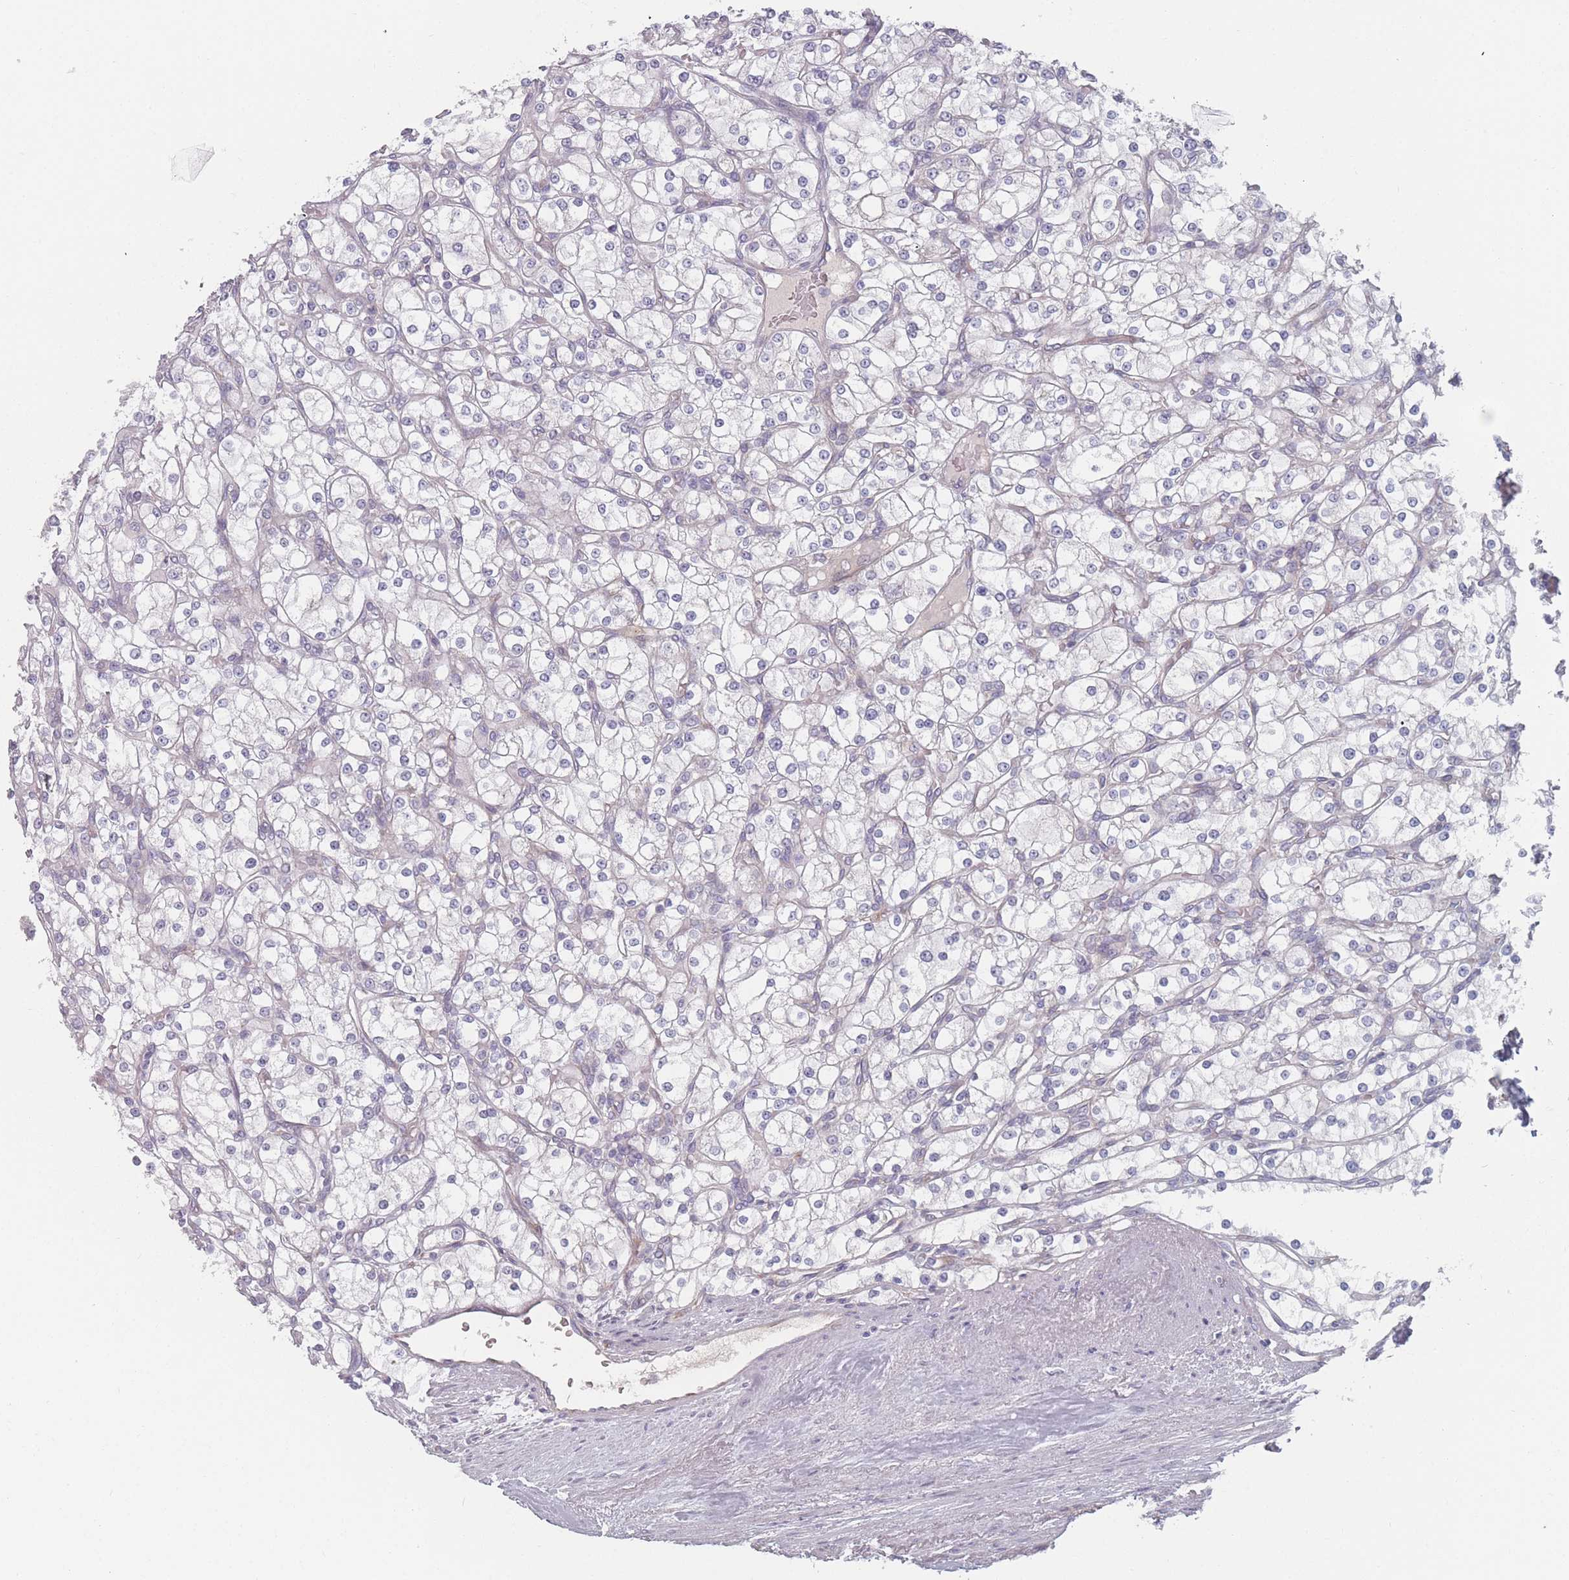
{"staining": {"intensity": "negative", "quantity": "none", "location": "none"}, "tissue": "renal cancer", "cell_type": "Tumor cells", "image_type": "cancer", "snomed": [{"axis": "morphology", "description": "Adenocarcinoma, NOS"}, {"axis": "topography", "description": "Kidney"}], "caption": "A high-resolution photomicrograph shows immunohistochemistry (IHC) staining of renal cancer, which displays no significant expression in tumor cells.", "gene": "CACNG5", "patient": {"sex": "male", "age": 80}}